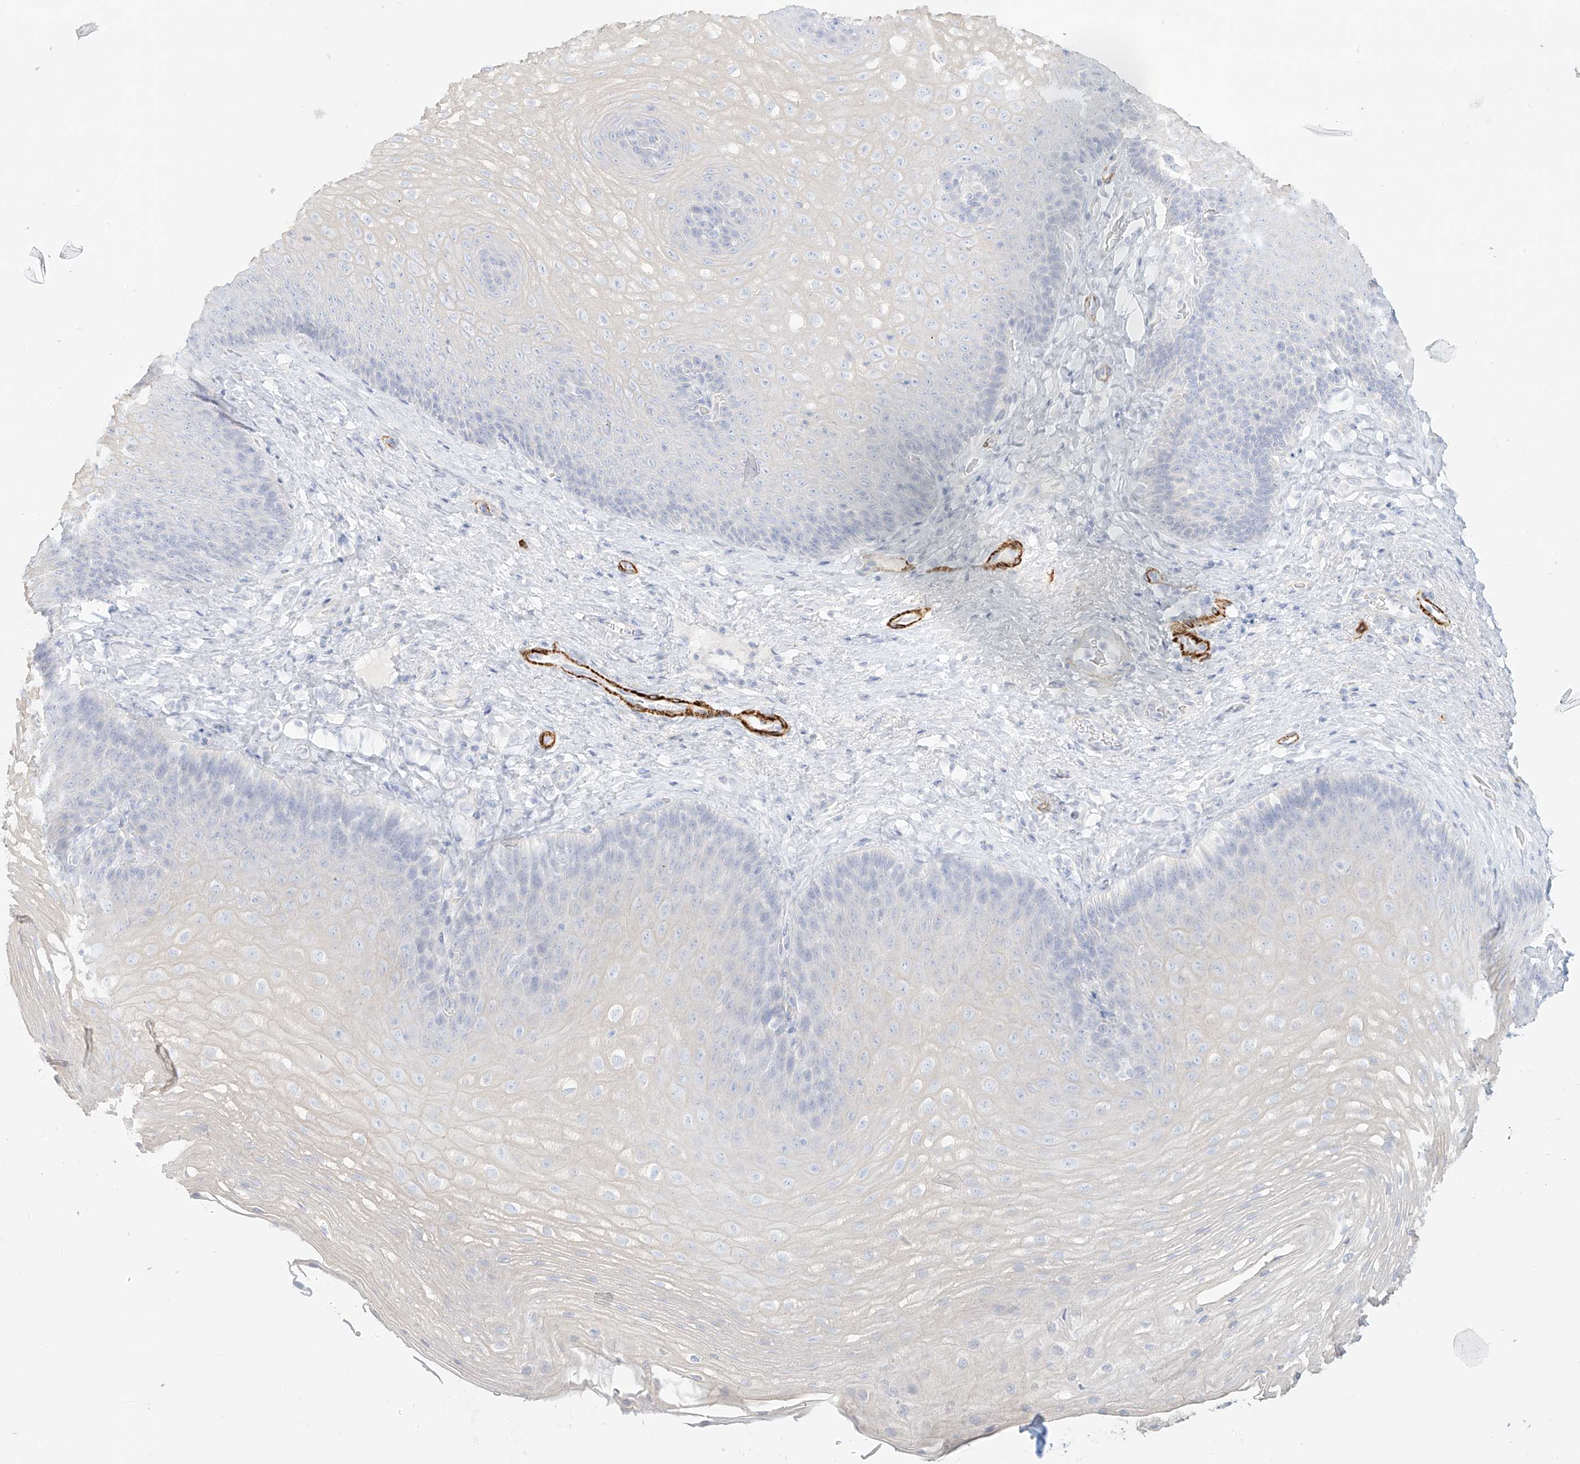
{"staining": {"intensity": "negative", "quantity": "none", "location": "none"}, "tissue": "esophagus", "cell_type": "Squamous epithelial cells", "image_type": "normal", "snomed": [{"axis": "morphology", "description": "Normal tissue, NOS"}, {"axis": "topography", "description": "Esophagus"}], "caption": "DAB immunohistochemical staining of unremarkable human esophagus demonstrates no significant expression in squamous epithelial cells. Brightfield microscopy of IHC stained with DAB (3,3'-diaminobenzidine) (brown) and hematoxylin (blue), captured at high magnification.", "gene": "ST3GAL5", "patient": {"sex": "female", "age": 66}}